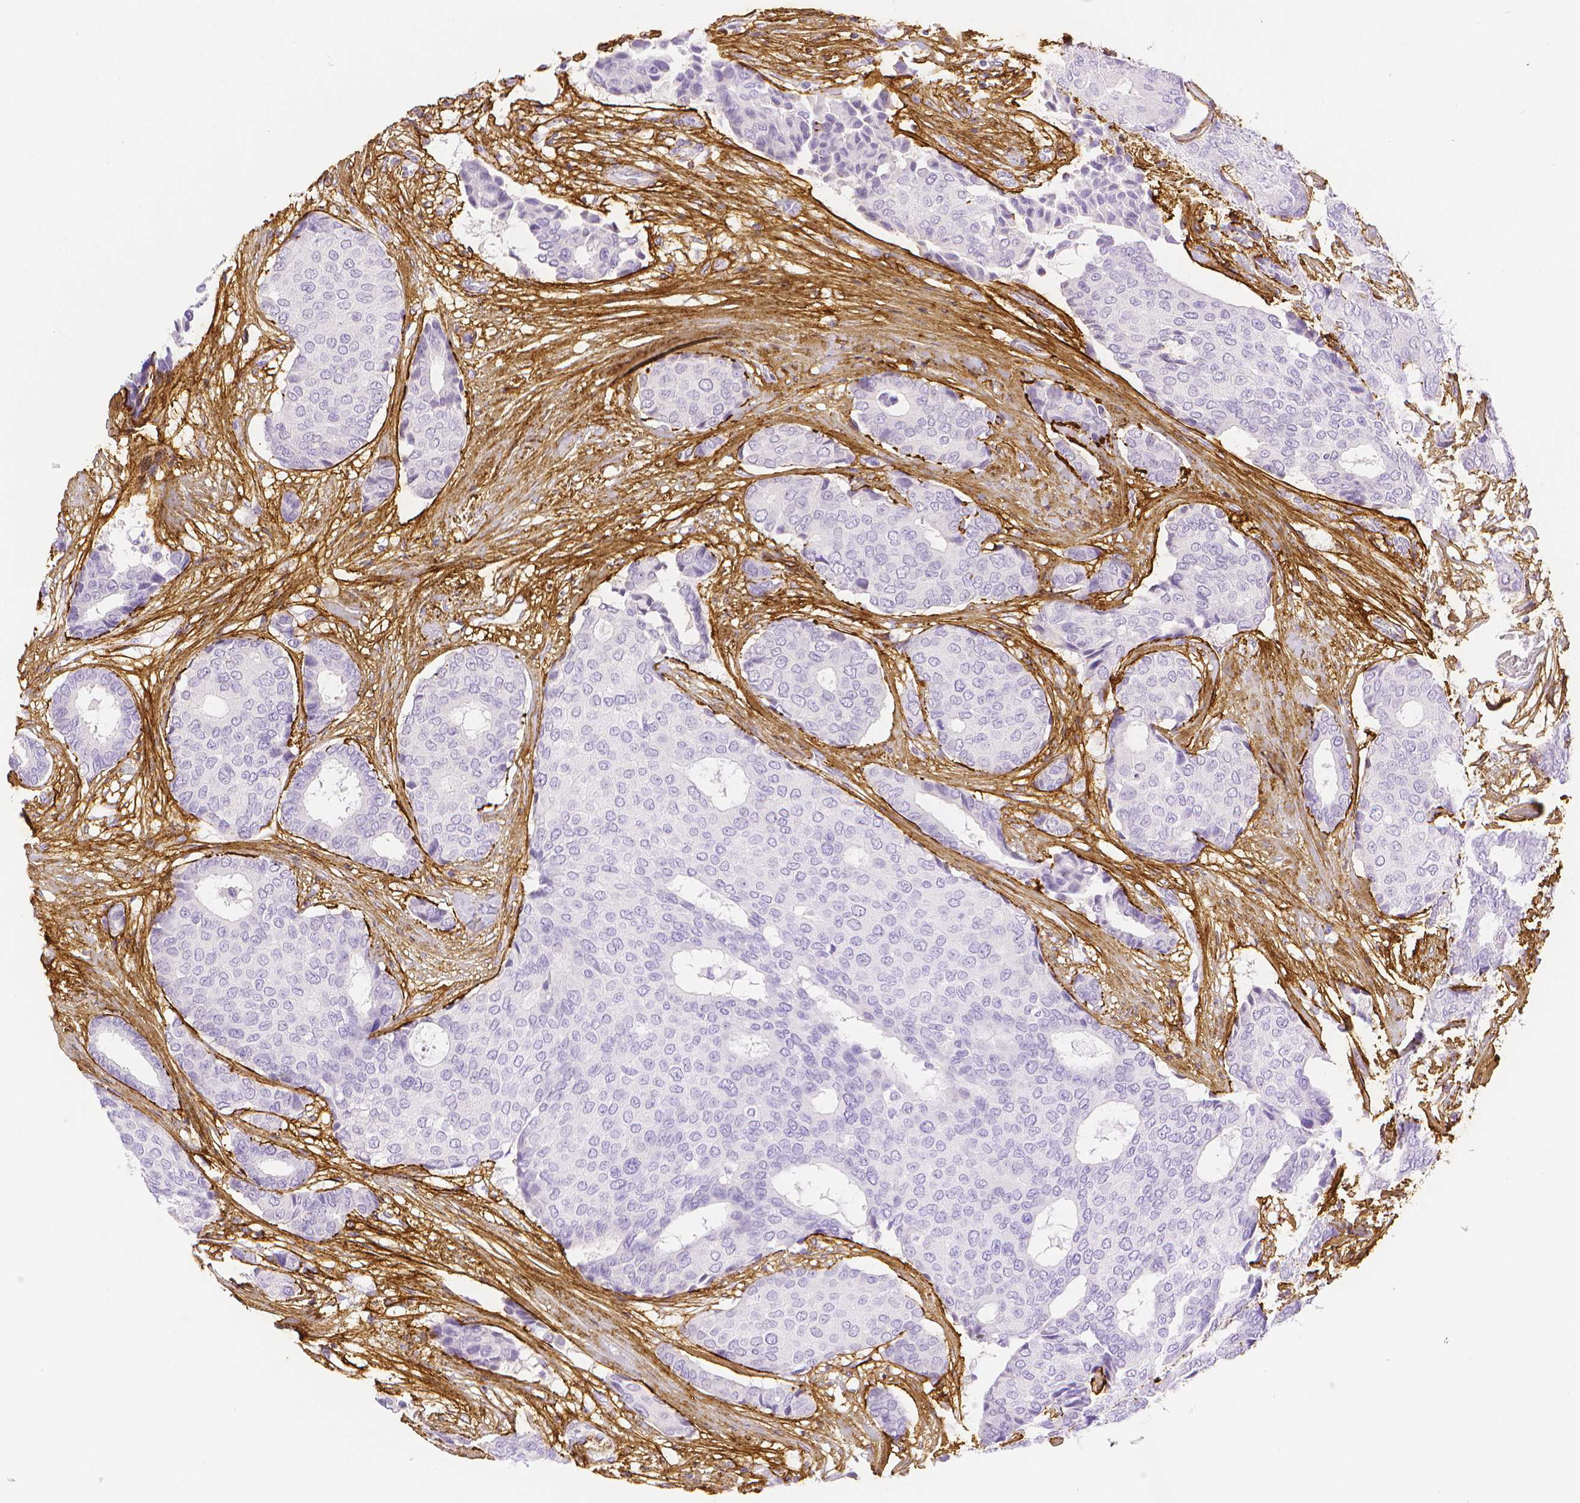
{"staining": {"intensity": "negative", "quantity": "none", "location": "none"}, "tissue": "breast cancer", "cell_type": "Tumor cells", "image_type": "cancer", "snomed": [{"axis": "morphology", "description": "Duct carcinoma"}, {"axis": "topography", "description": "Breast"}], "caption": "Tumor cells are negative for protein expression in human breast cancer (infiltrating ductal carcinoma).", "gene": "FBN1", "patient": {"sex": "female", "age": 75}}